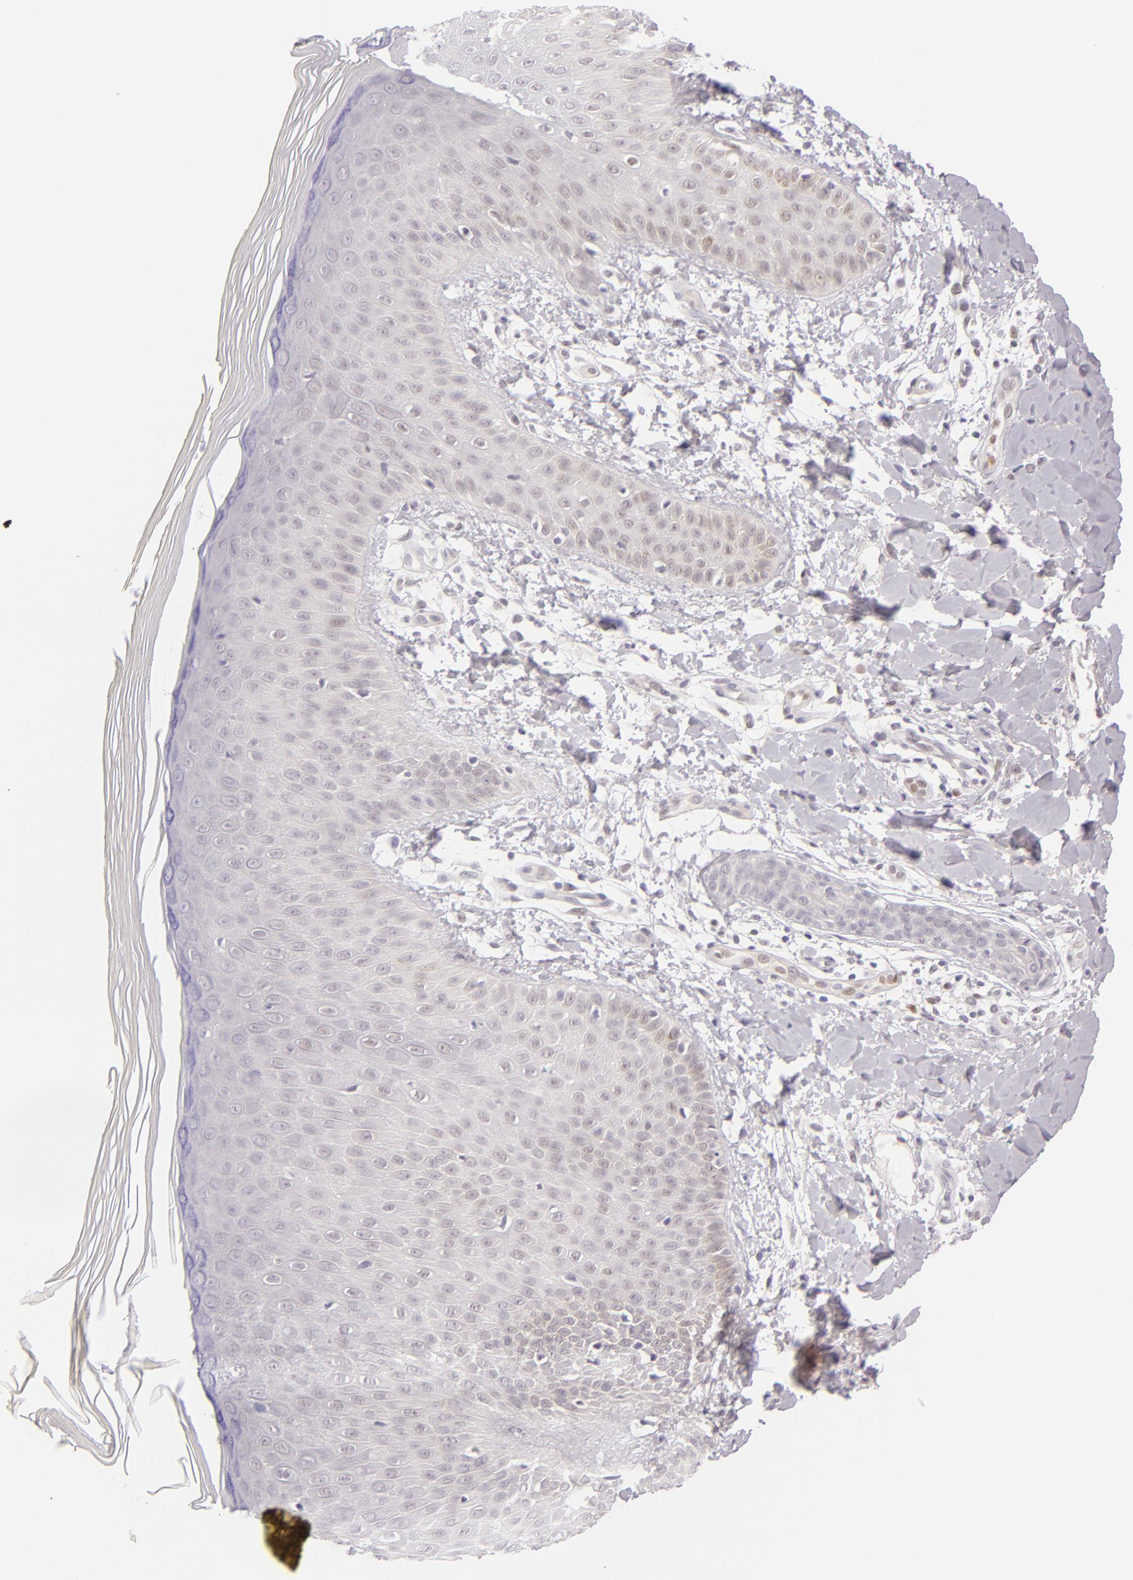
{"staining": {"intensity": "moderate", "quantity": "25%-75%", "location": "cytoplasmic/membranous,nuclear"}, "tissue": "skin", "cell_type": "Epidermal cells", "image_type": "normal", "snomed": [{"axis": "morphology", "description": "Normal tissue, NOS"}, {"axis": "morphology", "description": "Inflammation, NOS"}, {"axis": "topography", "description": "Soft tissue"}, {"axis": "topography", "description": "Anal"}], "caption": "This photomicrograph exhibits immunohistochemistry staining of benign human skin, with medium moderate cytoplasmic/membranous,nuclear expression in about 25%-75% of epidermal cells.", "gene": "BCL3", "patient": {"sex": "female", "age": 15}}